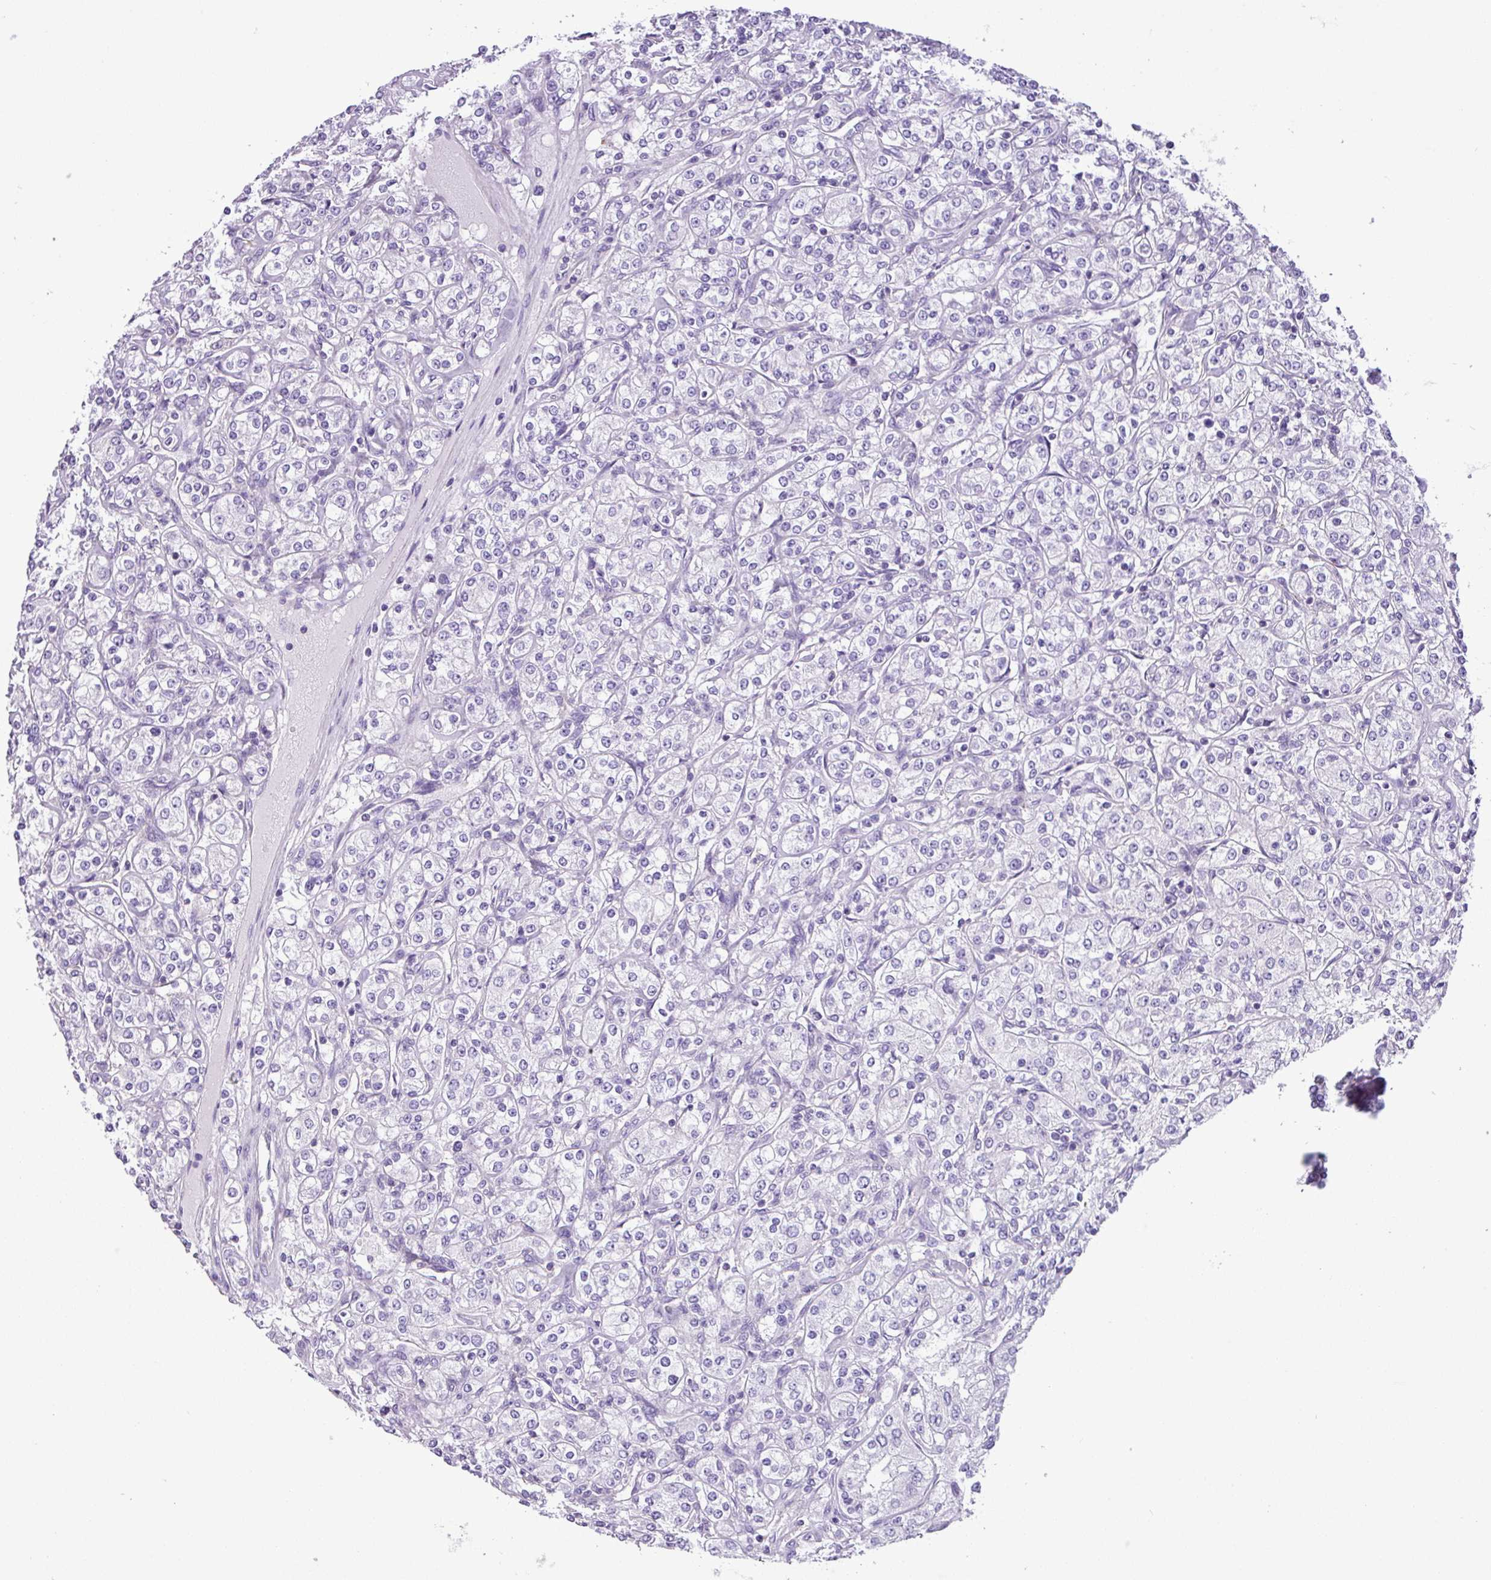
{"staining": {"intensity": "negative", "quantity": "none", "location": "none"}, "tissue": "renal cancer", "cell_type": "Tumor cells", "image_type": "cancer", "snomed": [{"axis": "morphology", "description": "Adenocarcinoma, NOS"}, {"axis": "topography", "description": "Kidney"}], "caption": "High magnification brightfield microscopy of renal cancer (adenocarcinoma) stained with DAB (3,3'-diaminobenzidine) (brown) and counterstained with hematoxylin (blue): tumor cells show no significant positivity.", "gene": "ZNF334", "patient": {"sex": "male", "age": 77}}